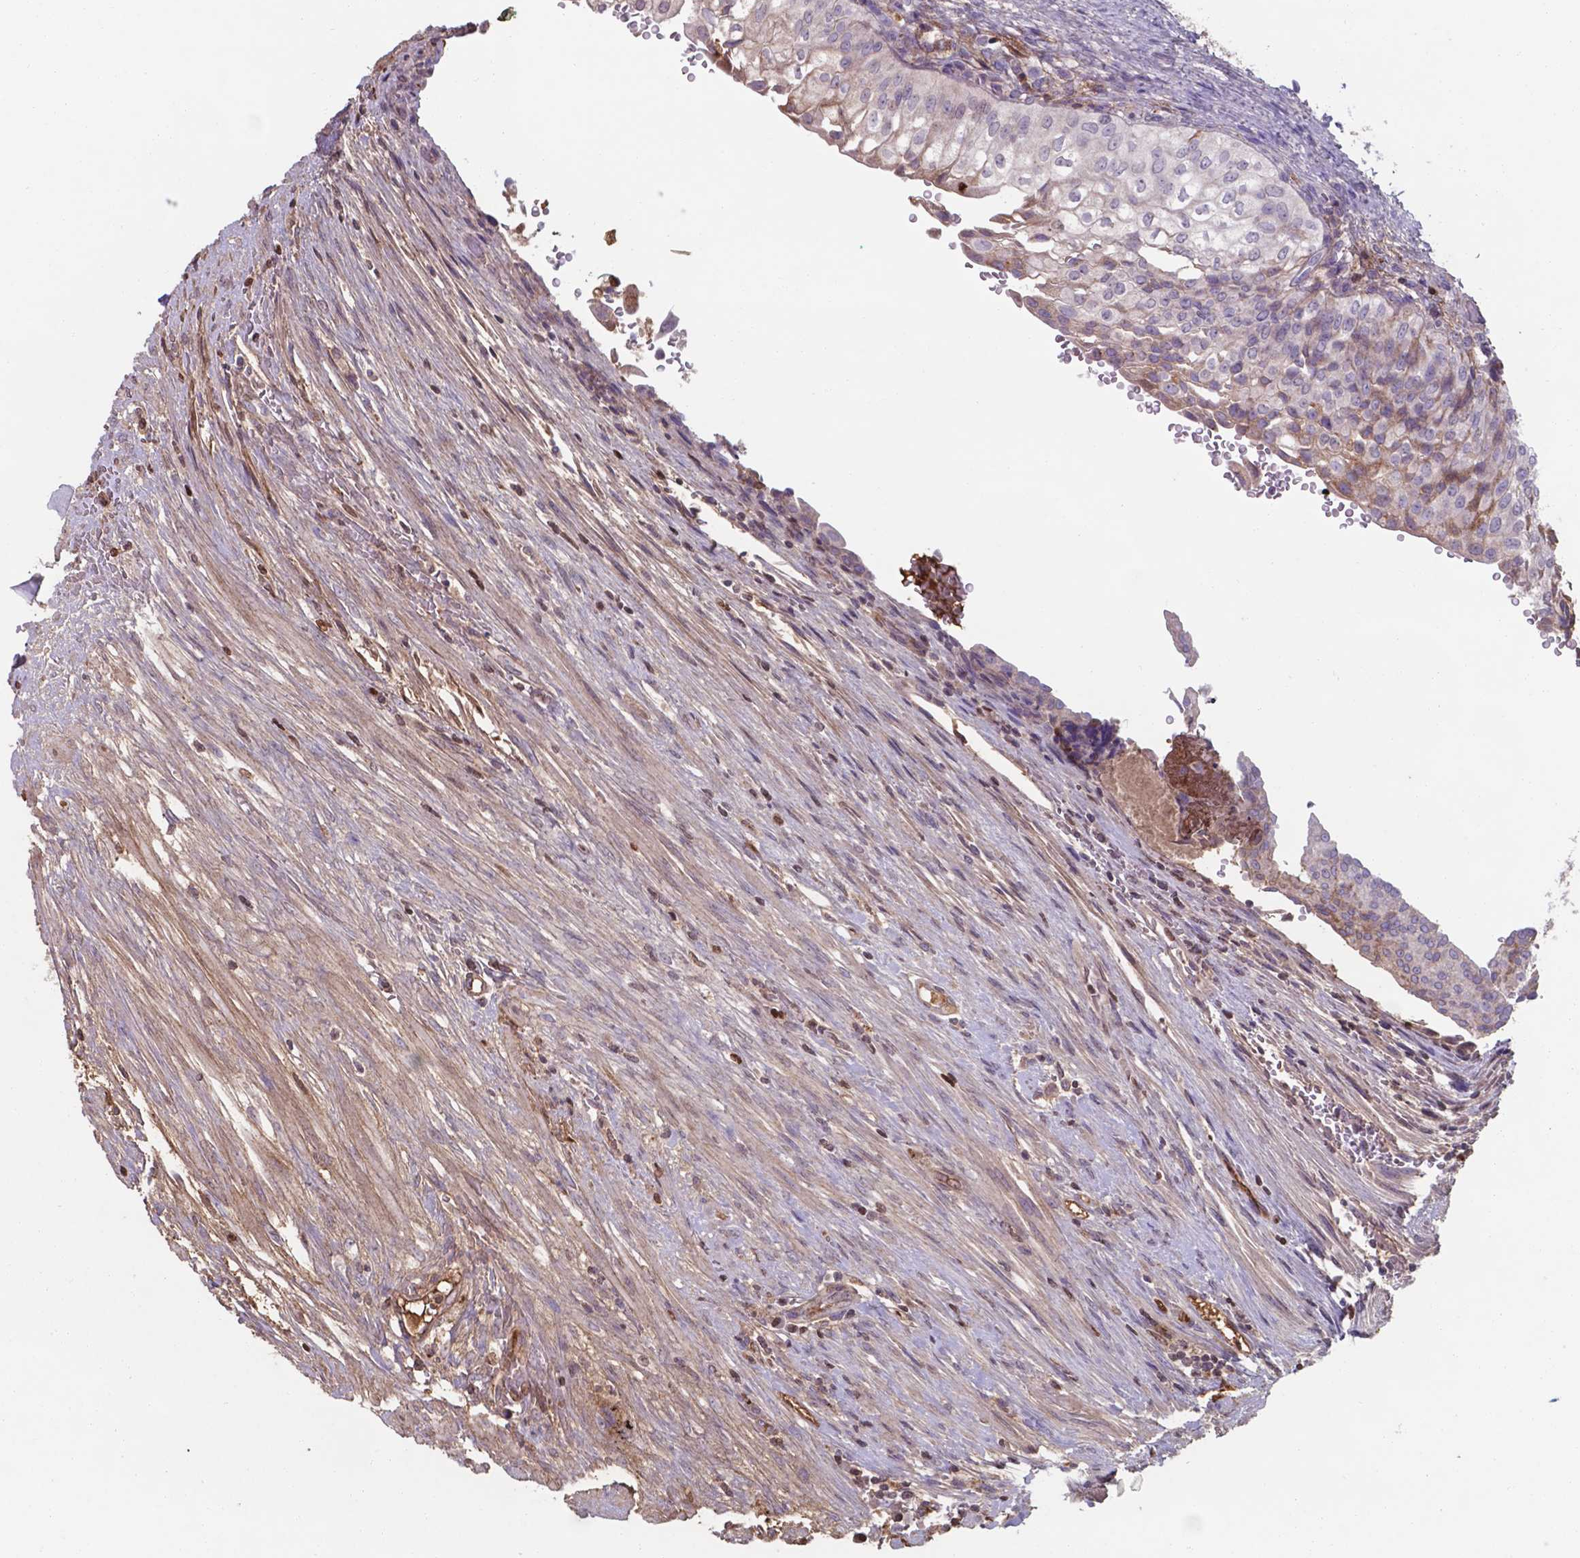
{"staining": {"intensity": "moderate", "quantity": ">75%", "location": "cytoplasmic/membranous"}, "tissue": "urothelial cancer", "cell_type": "Tumor cells", "image_type": "cancer", "snomed": [{"axis": "morphology", "description": "Urothelial carcinoma, NOS"}, {"axis": "topography", "description": "Urinary bladder"}], "caption": "Urothelial cancer stained for a protein (brown) shows moderate cytoplasmic/membranous positive staining in about >75% of tumor cells.", "gene": "SERPINA1", "patient": {"sex": "male", "age": 62}}